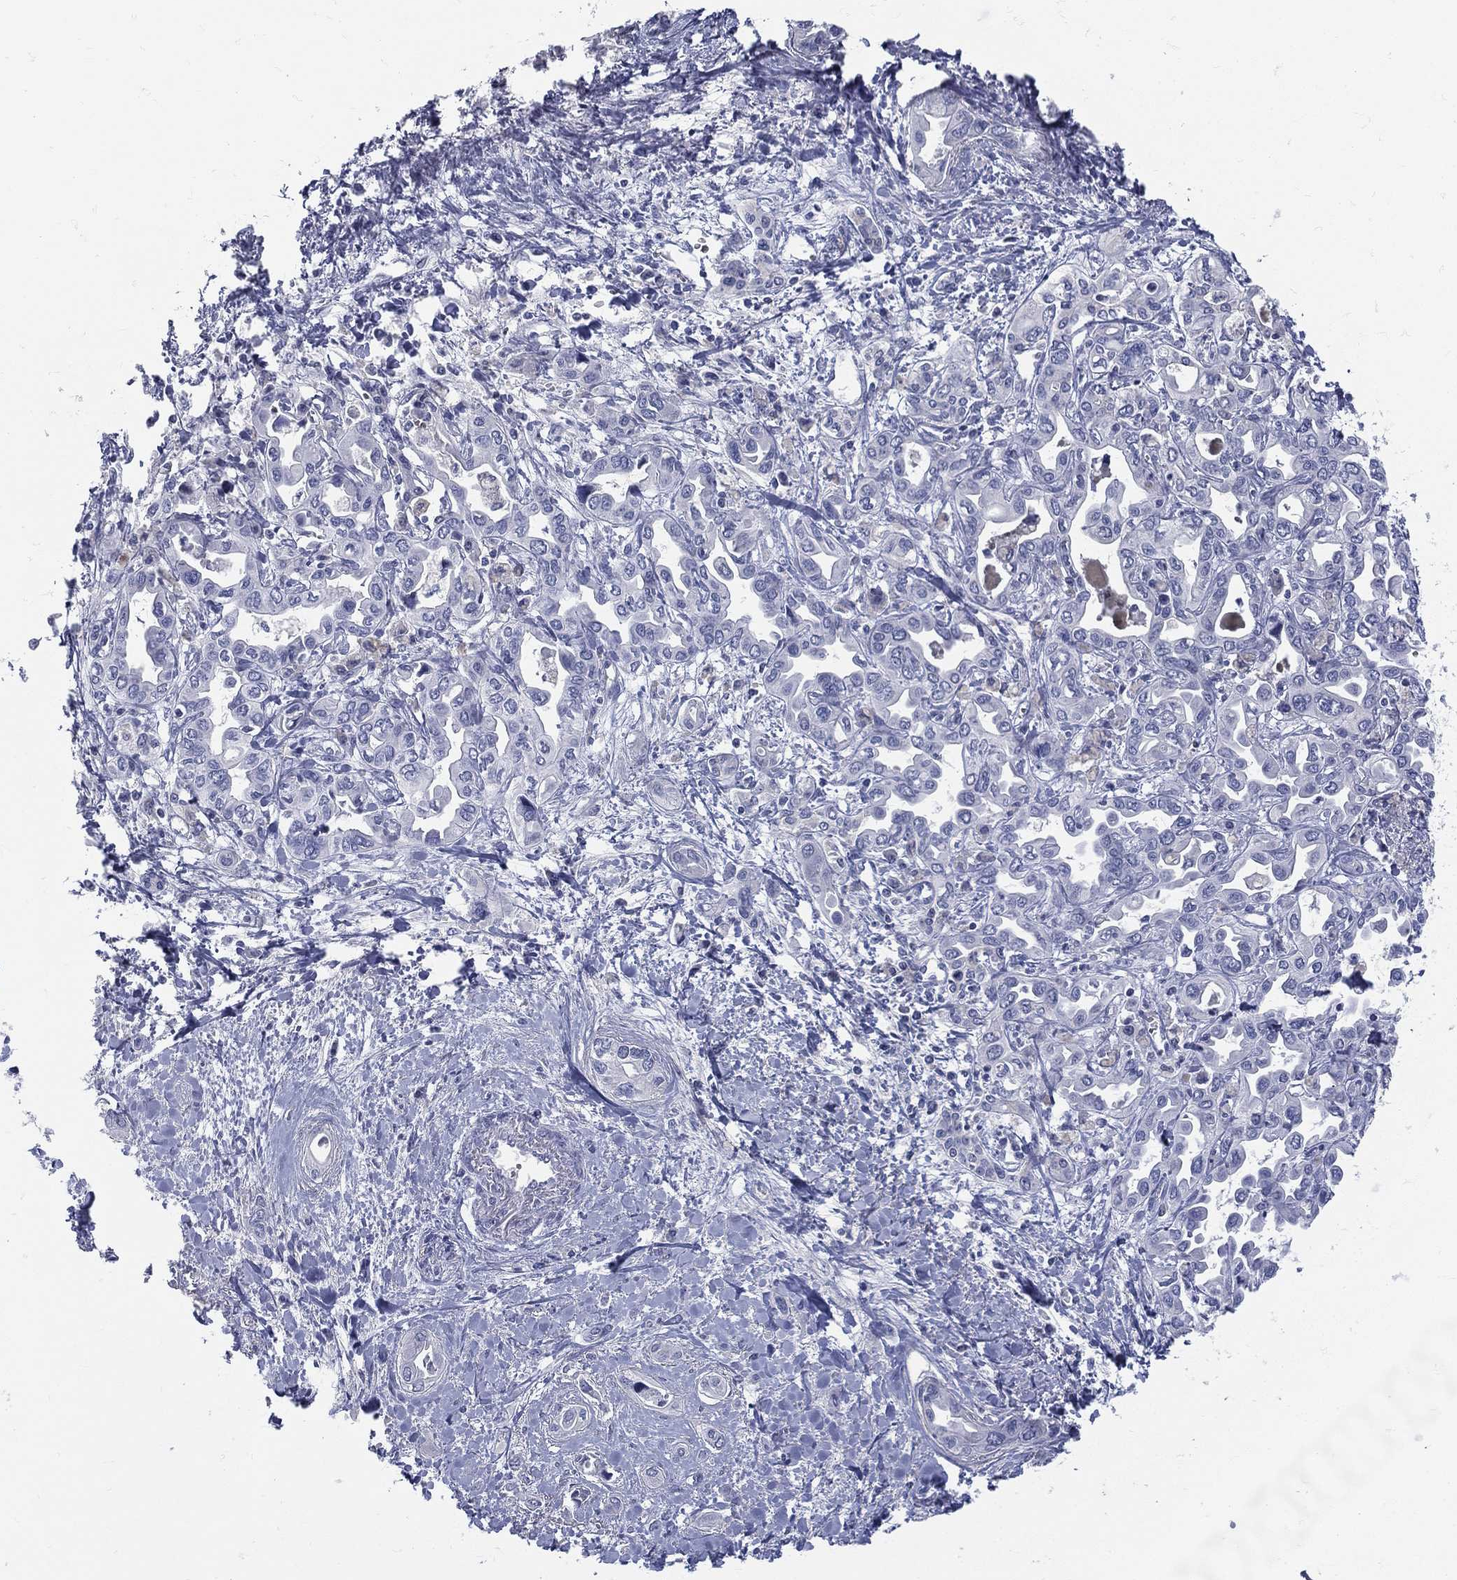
{"staining": {"intensity": "negative", "quantity": "none", "location": "none"}, "tissue": "liver cancer", "cell_type": "Tumor cells", "image_type": "cancer", "snomed": [{"axis": "morphology", "description": "Cholangiocarcinoma"}, {"axis": "topography", "description": "Liver"}], "caption": "Human cholangiocarcinoma (liver) stained for a protein using immunohistochemistry shows no positivity in tumor cells.", "gene": "ETNPPL", "patient": {"sex": "female", "age": 64}}